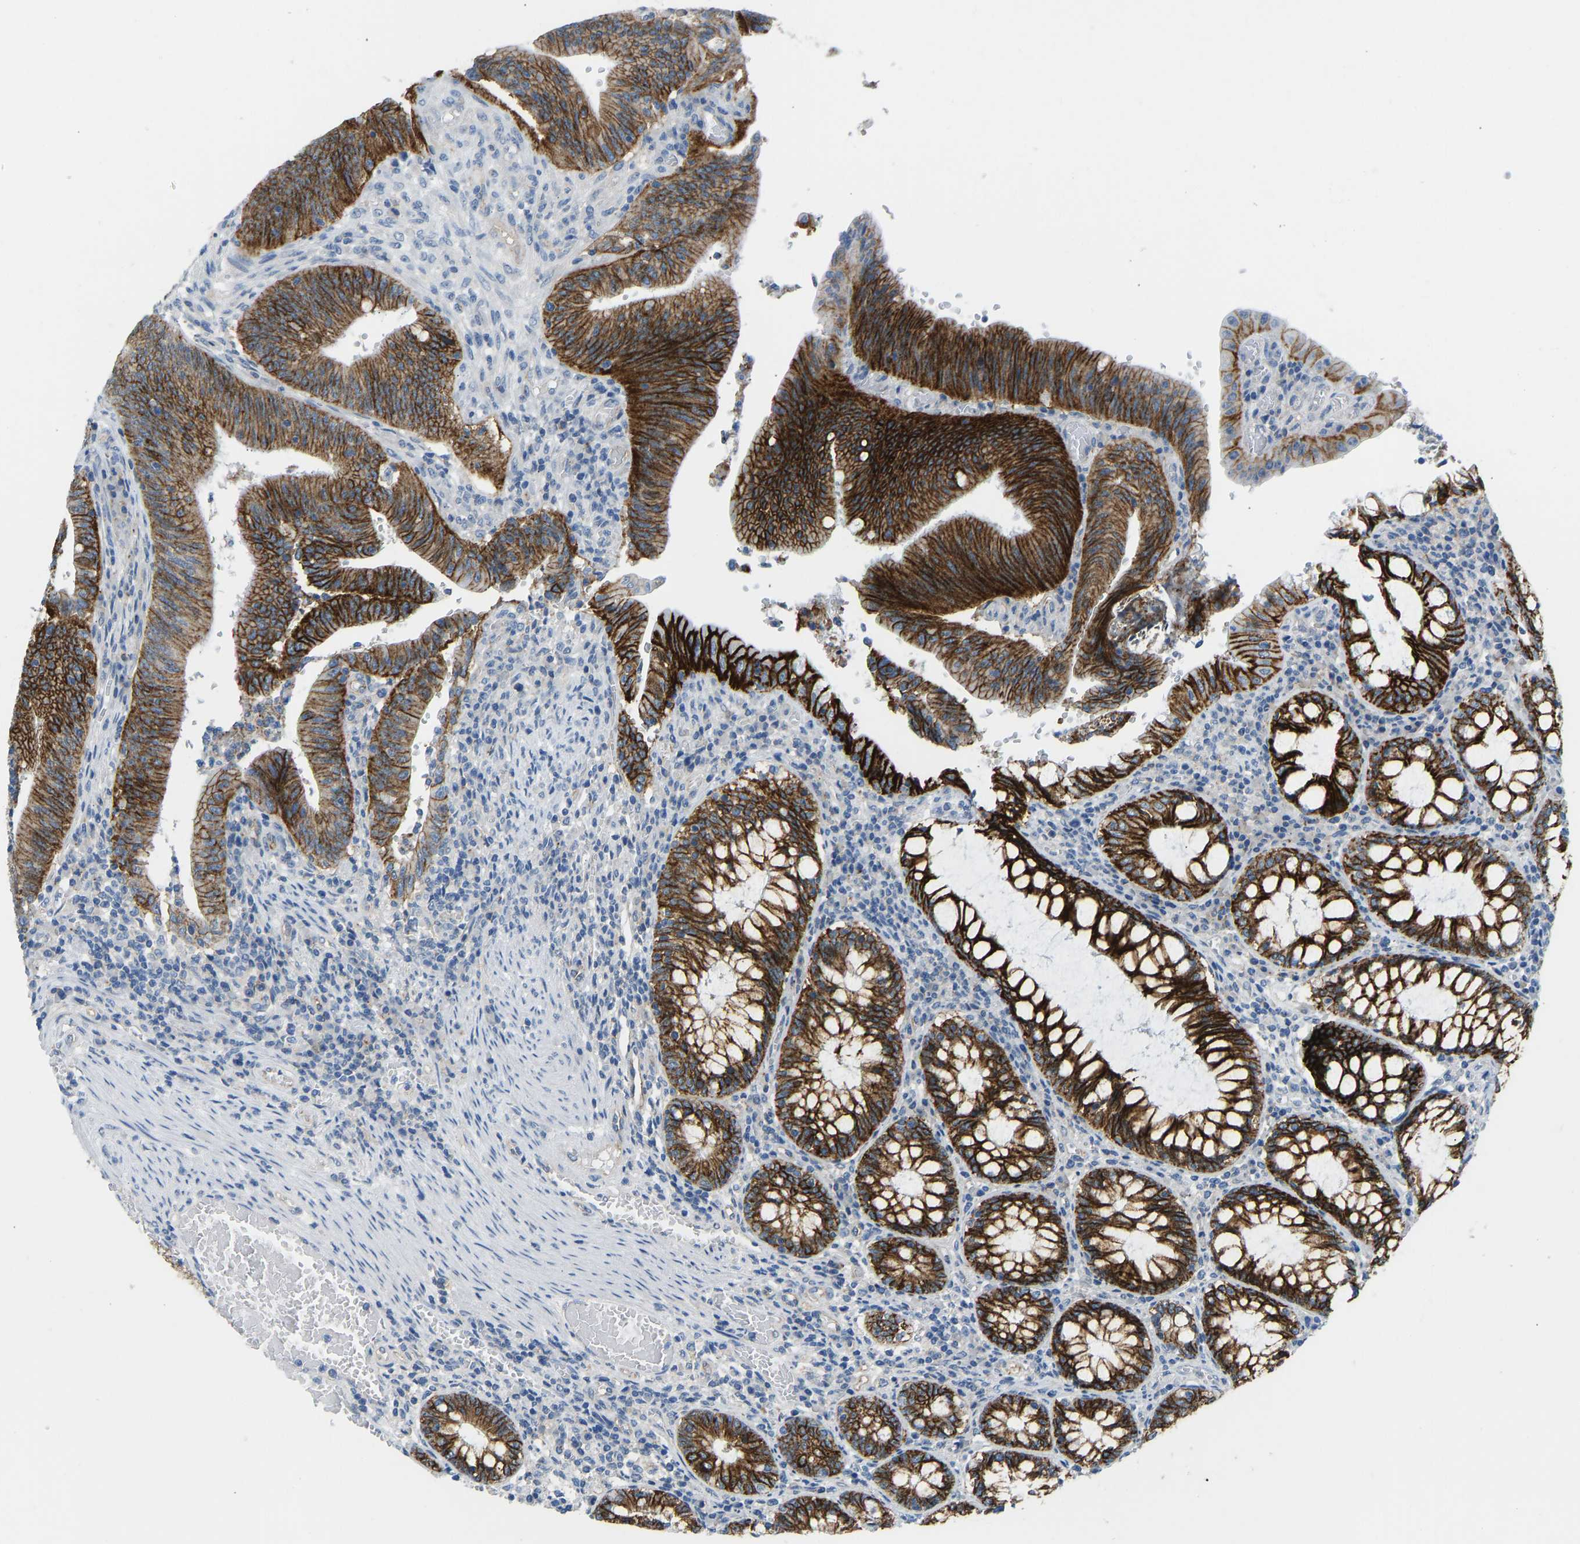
{"staining": {"intensity": "strong", "quantity": ">75%", "location": "cytoplasmic/membranous"}, "tissue": "colorectal cancer", "cell_type": "Tumor cells", "image_type": "cancer", "snomed": [{"axis": "morphology", "description": "Normal tissue, NOS"}, {"axis": "morphology", "description": "Adenocarcinoma, NOS"}, {"axis": "topography", "description": "Rectum"}], "caption": "Protein staining by IHC shows strong cytoplasmic/membranous staining in approximately >75% of tumor cells in colorectal cancer.", "gene": "ATP1A1", "patient": {"sex": "female", "age": 66}}